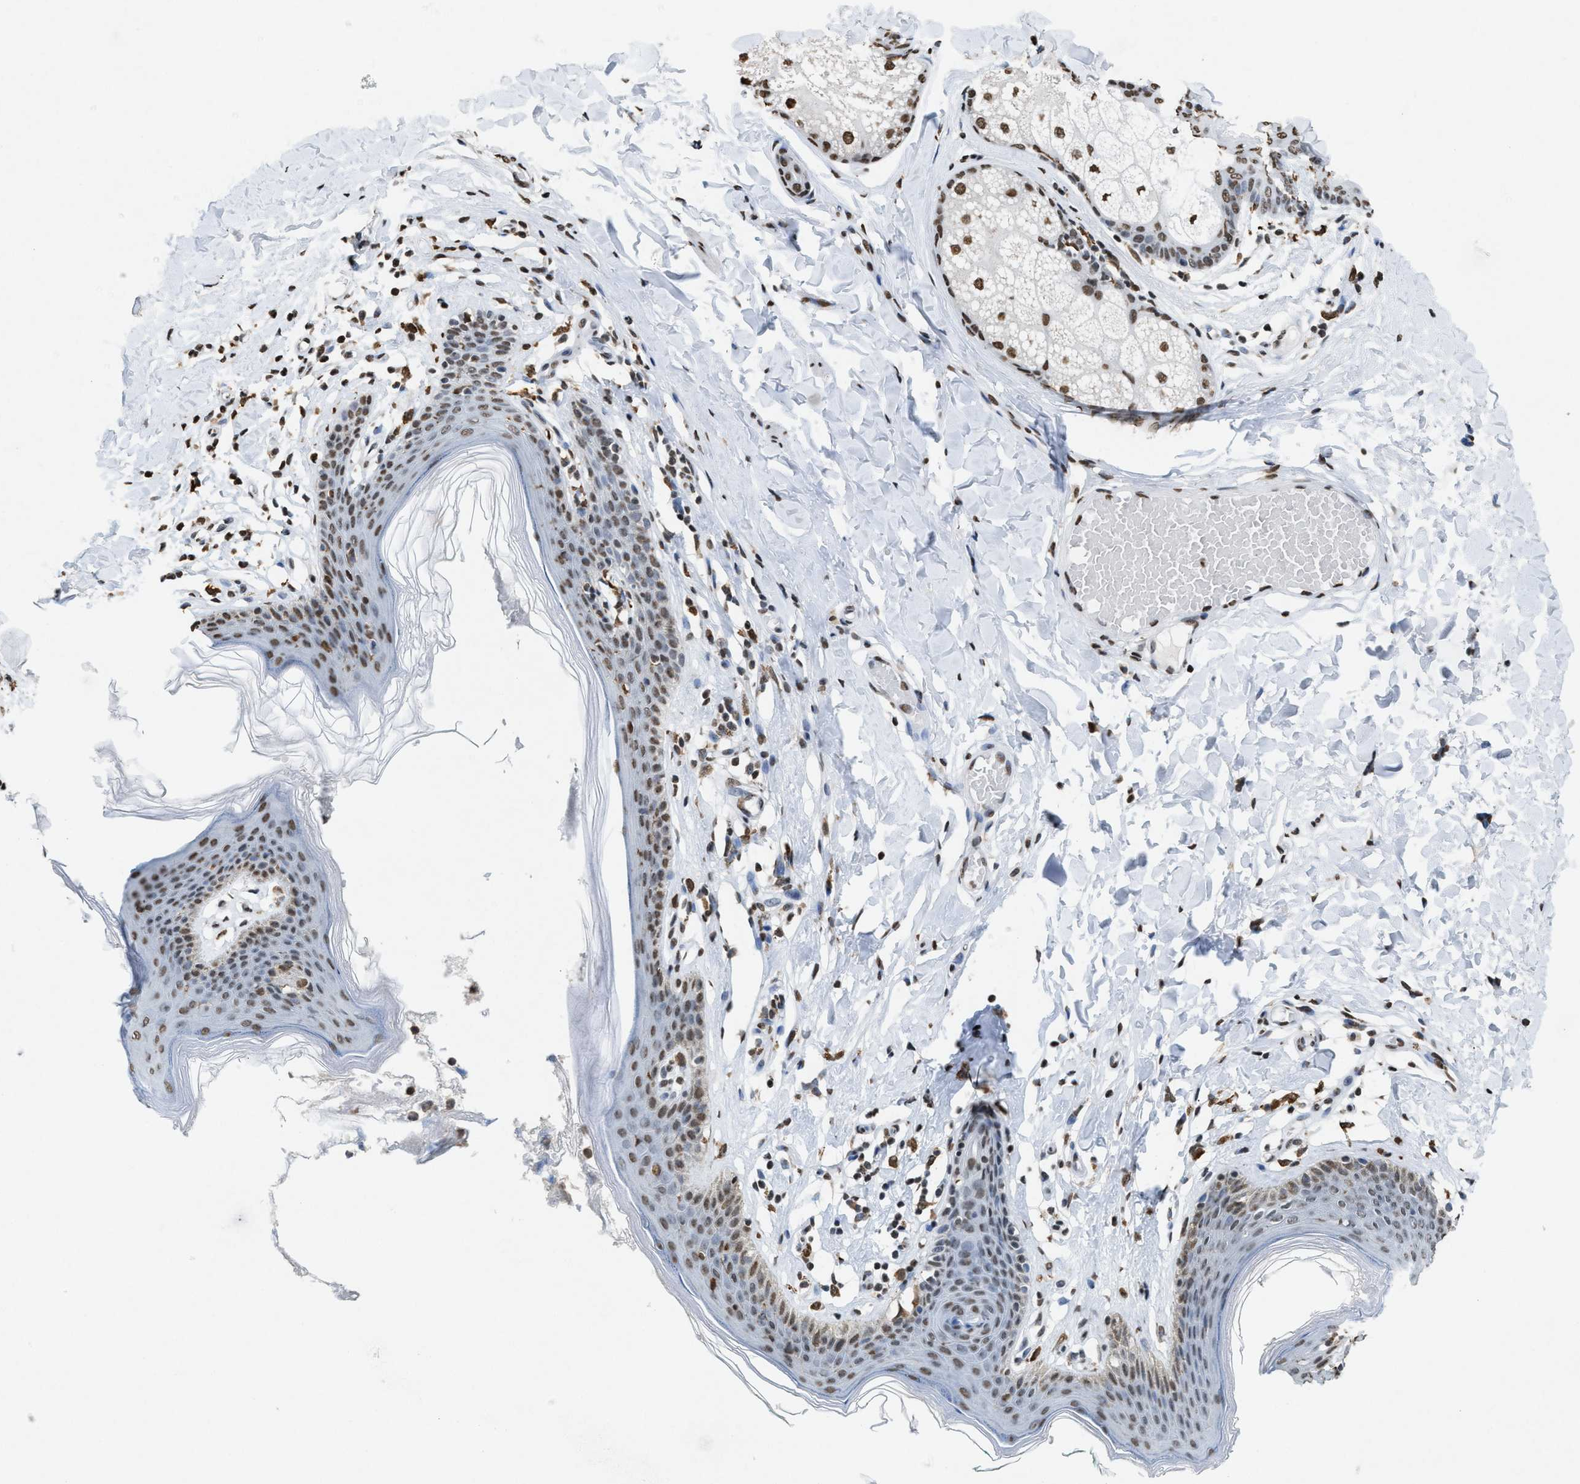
{"staining": {"intensity": "moderate", "quantity": ">75%", "location": "nuclear"}, "tissue": "skin", "cell_type": "Epidermal cells", "image_type": "normal", "snomed": [{"axis": "morphology", "description": "Normal tissue, NOS"}, {"axis": "topography", "description": "Vulva"}], "caption": "Brown immunohistochemical staining in unremarkable skin reveals moderate nuclear expression in about >75% of epidermal cells. (DAB IHC, brown staining for protein, blue staining for nuclei).", "gene": "NUP88", "patient": {"sex": "female", "age": 66}}